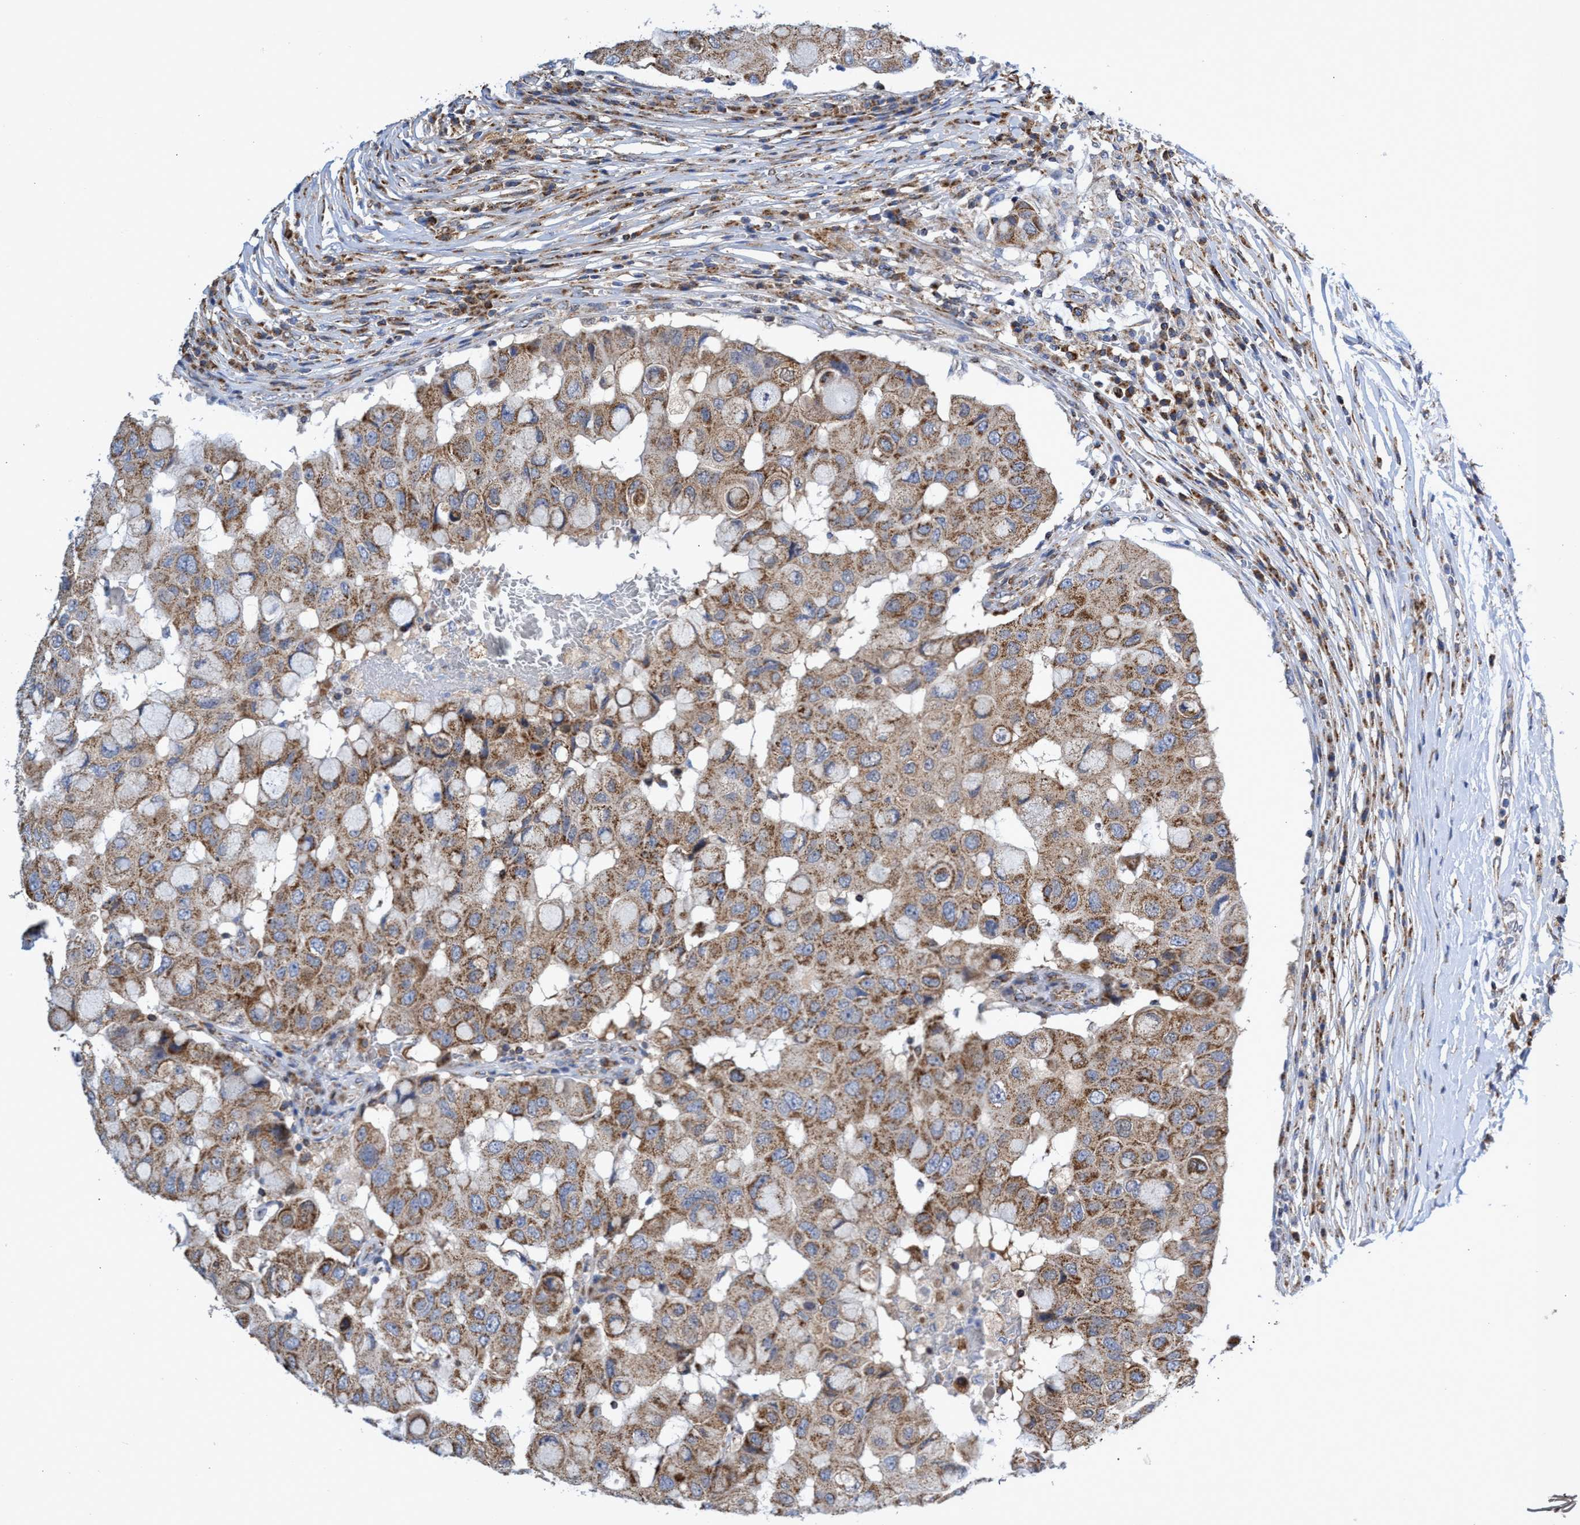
{"staining": {"intensity": "moderate", "quantity": ">75%", "location": "cytoplasmic/membranous"}, "tissue": "breast cancer", "cell_type": "Tumor cells", "image_type": "cancer", "snomed": [{"axis": "morphology", "description": "Duct carcinoma"}, {"axis": "topography", "description": "Breast"}], "caption": "Protein expression analysis of human invasive ductal carcinoma (breast) reveals moderate cytoplasmic/membranous positivity in about >75% of tumor cells.", "gene": "CRYZ", "patient": {"sex": "female", "age": 27}}